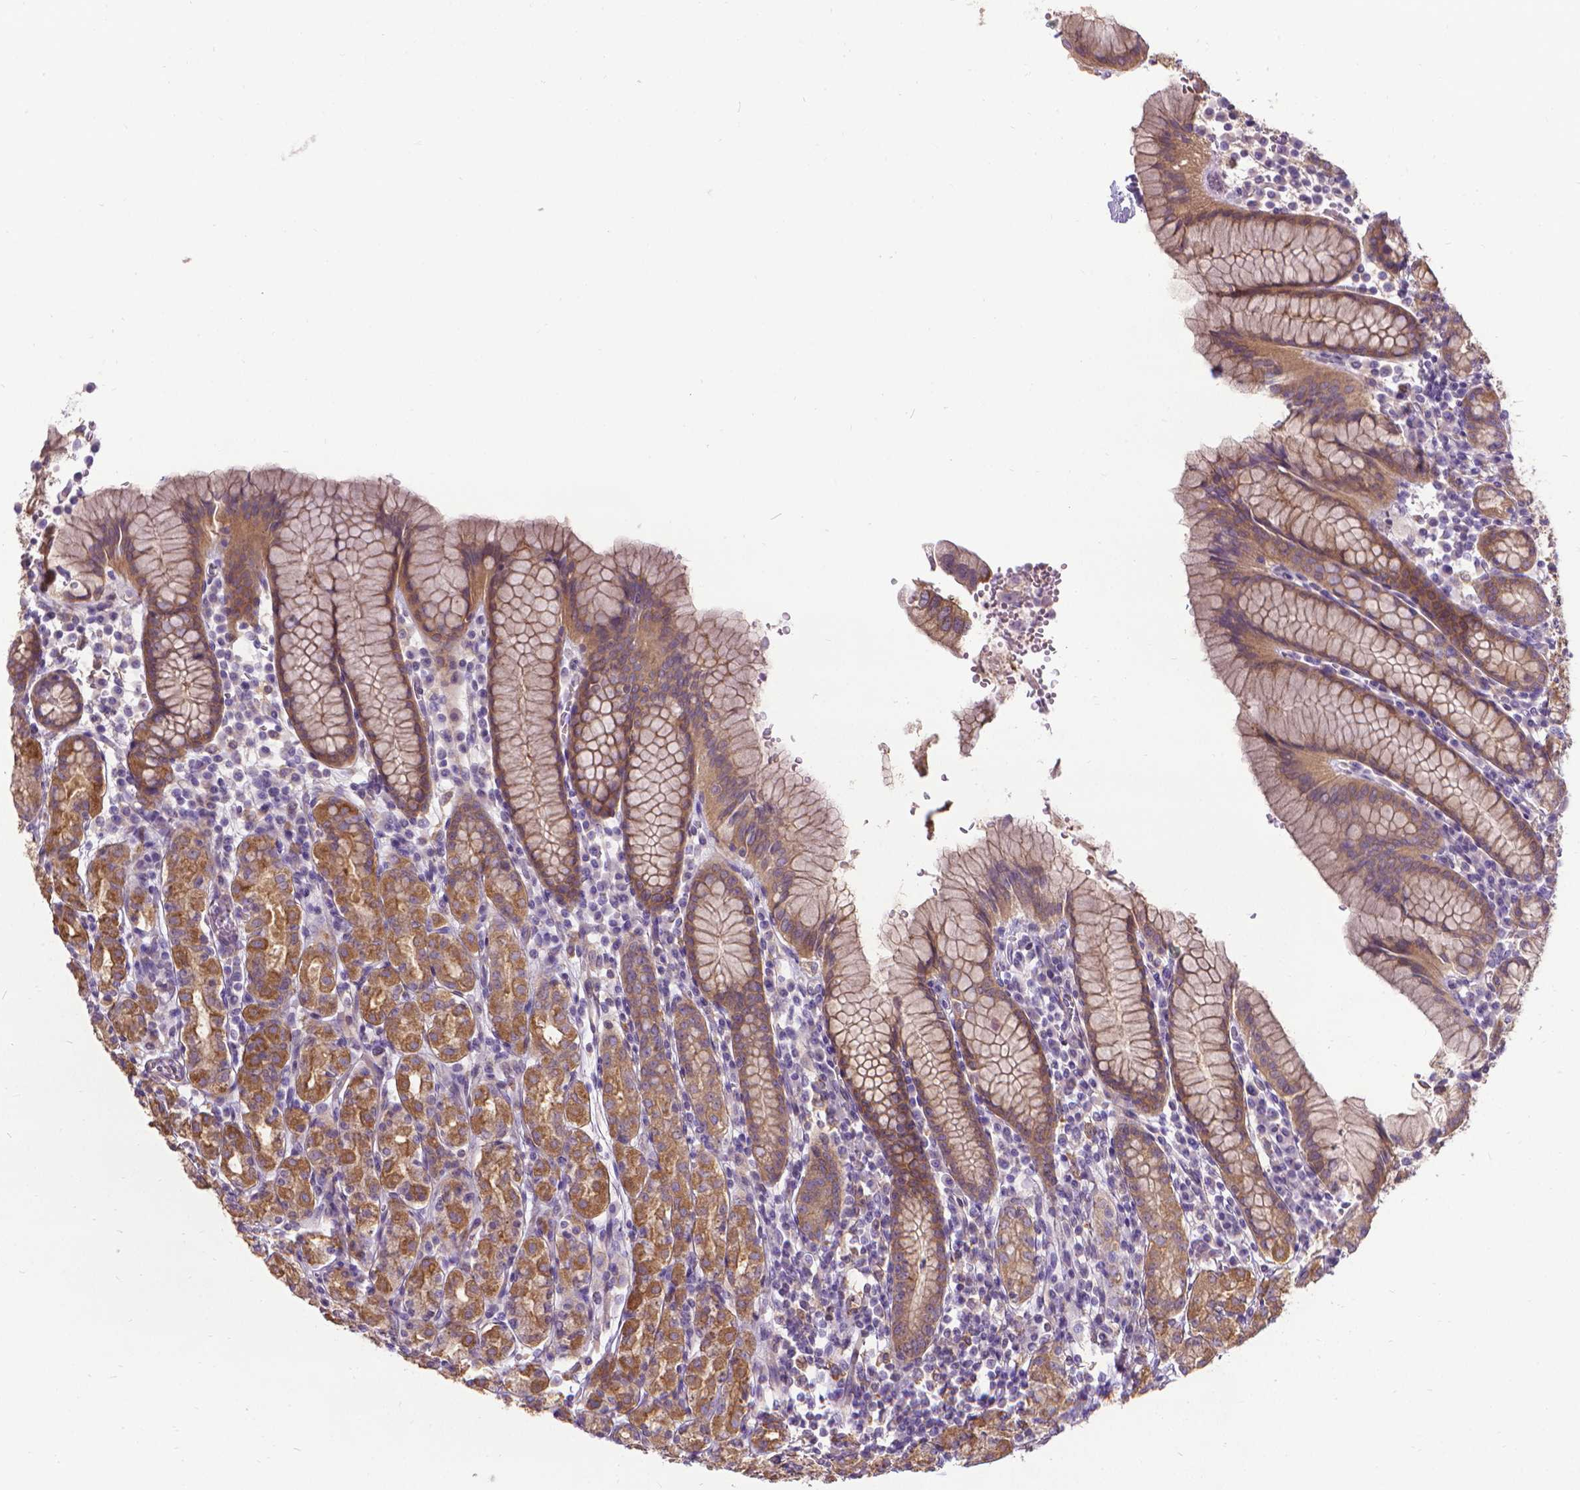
{"staining": {"intensity": "moderate", "quantity": ">75%", "location": "cytoplasmic/membranous"}, "tissue": "stomach", "cell_type": "Glandular cells", "image_type": "normal", "snomed": [{"axis": "morphology", "description": "Normal tissue, NOS"}, {"axis": "topography", "description": "Stomach, upper"}, {"axis": "topography", "description": "Stomach"}], "caption": "Immunohistochemical staining of benign stomach shows moderate cytoplasmic/membranous protein positivity in about >75% of glandular cells.", "gene": "CFAP299", "patient": {"sex": "male", "age": 62}}